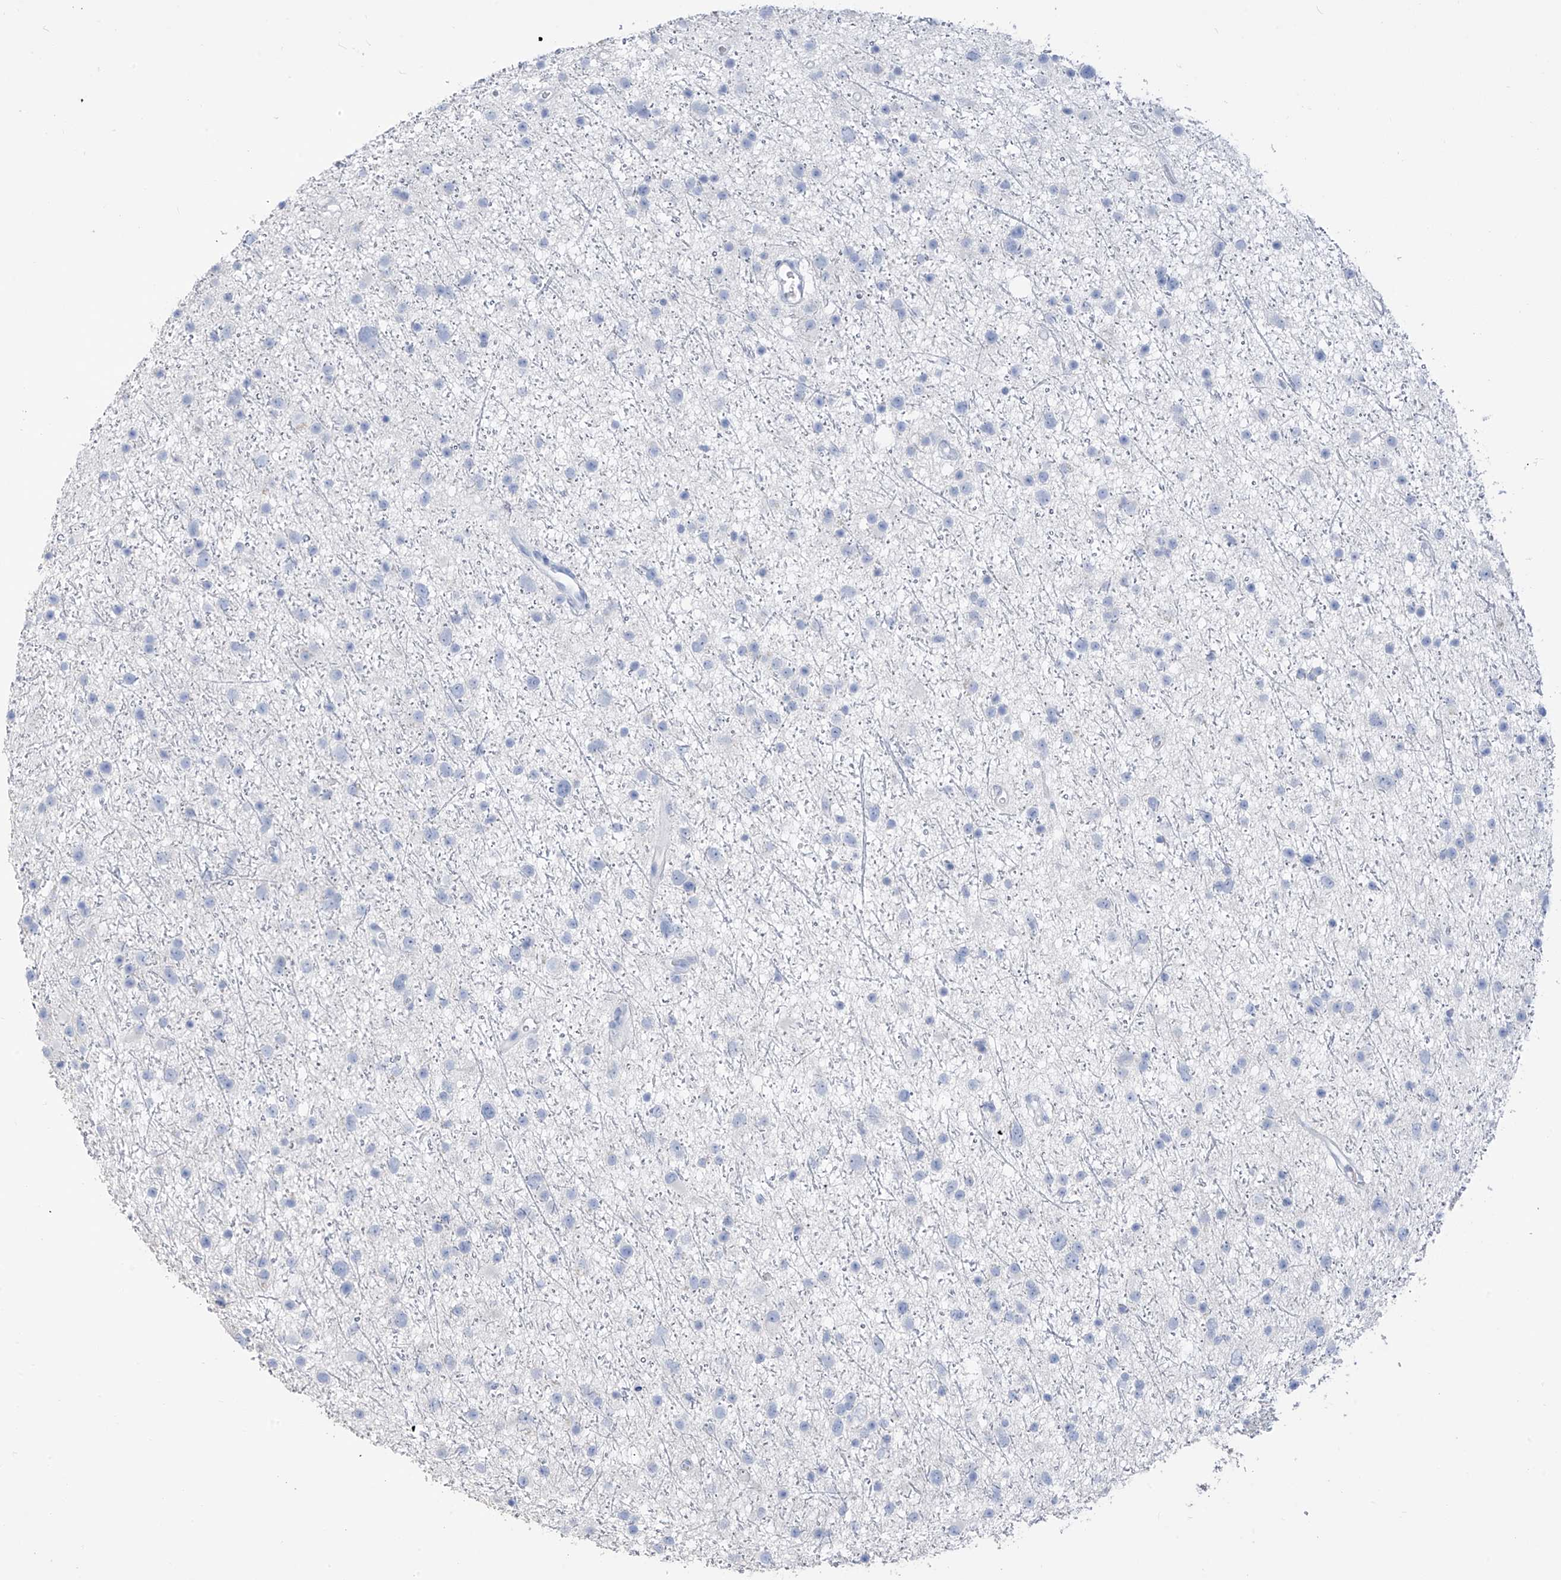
{"staining": {"intensity": "negative", "quantity": "none", "location": "none"}, "tissue": "glioma", "cell_type": "Tumor cells", "image_type": "cancer", "snomed": [{"axis": "morphology", "description": "Glioma, malignant, Low grade"}, {"axis": "topography", "description": "Cerebral cortex"}], "caption": "Malignant glioma (low-grade) stained for a protein using IHC reveals no expression tumor cells.", "gene": "PAFAH1B3", "patient": {"sex": "female", "age": 39}}